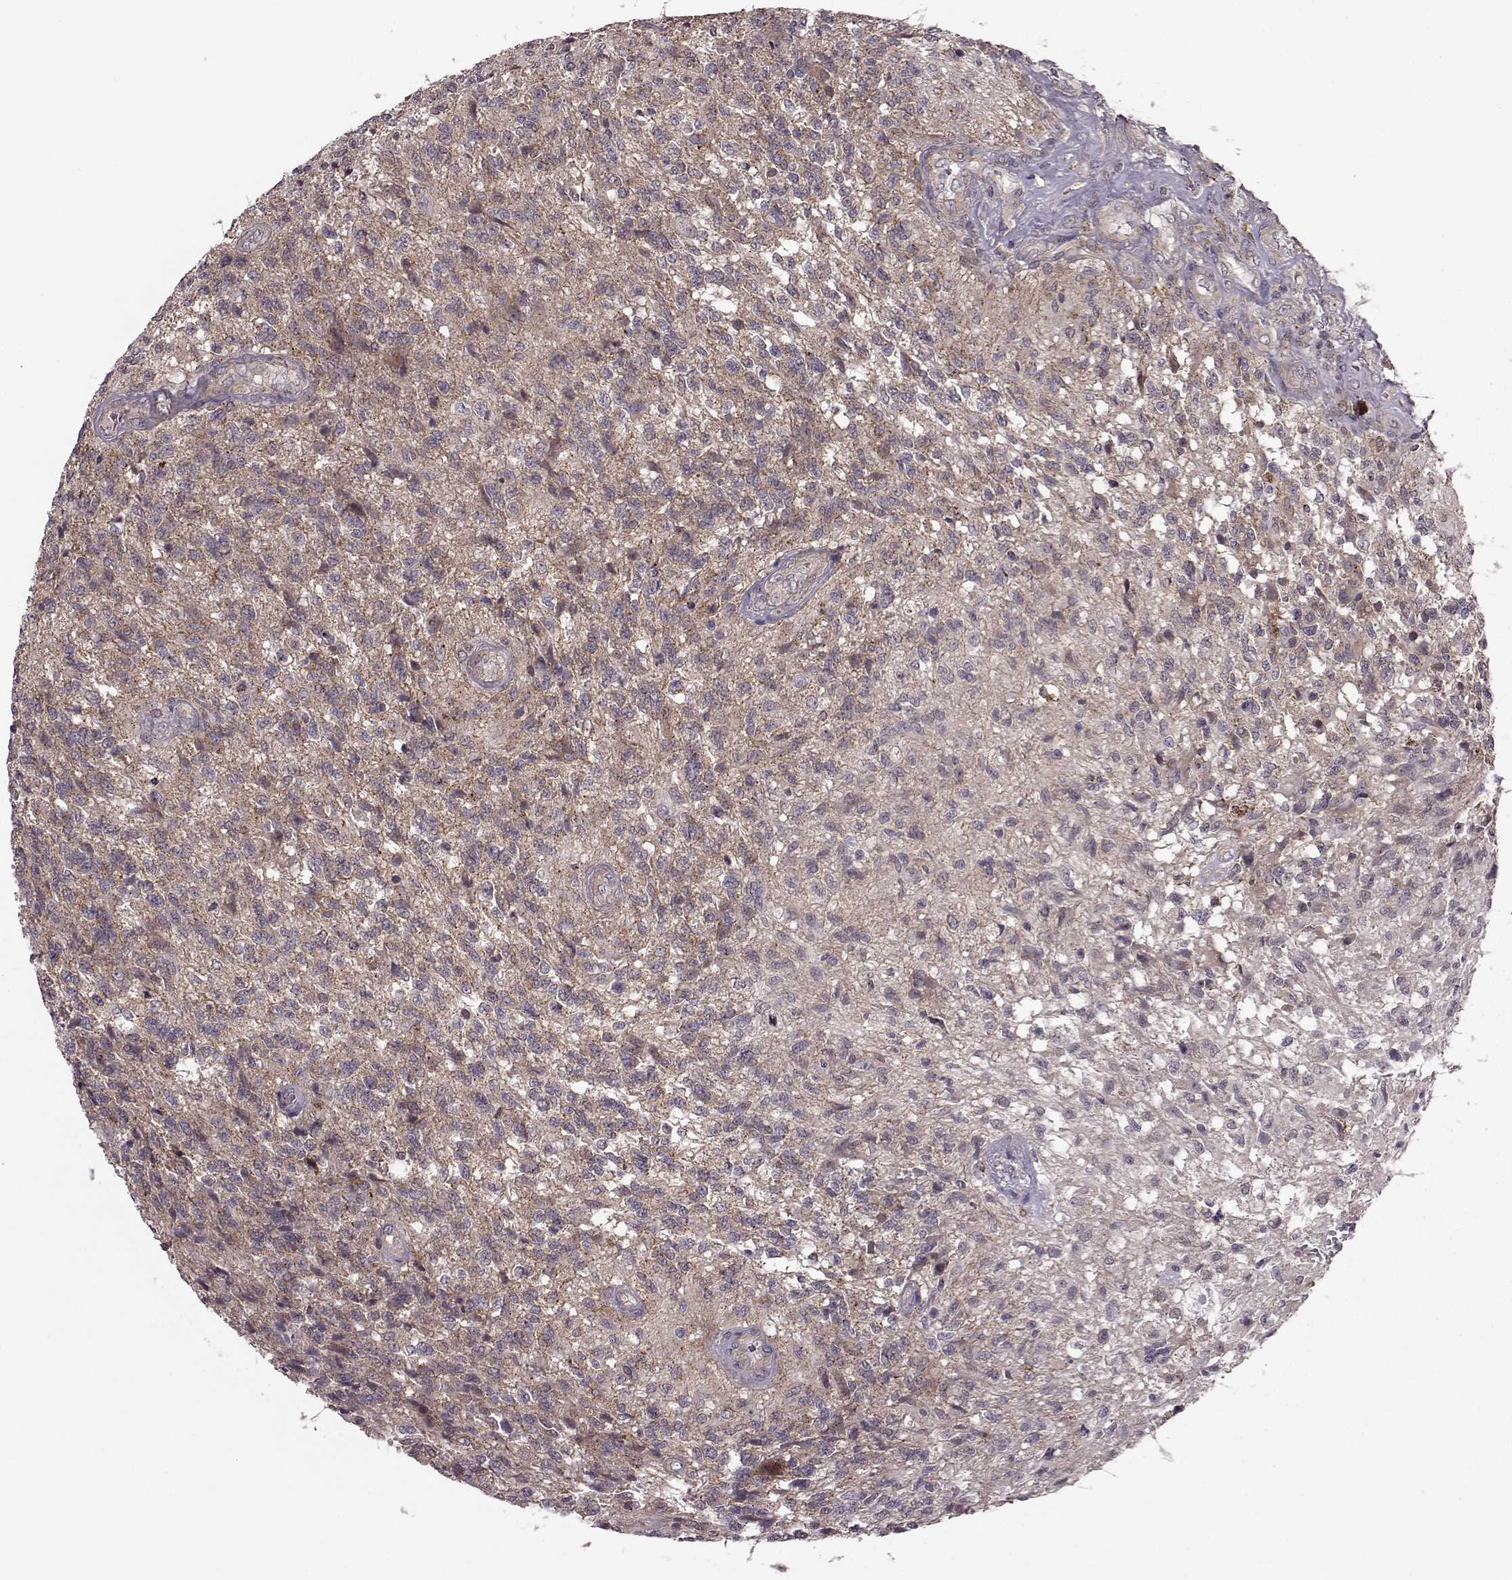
{"staining": {"intensity": "negative", "quantity": "none", "location": "none"}, "tissue": "glioma", "cell_type": "Tumor cells", "image_type": "cancer", "snomed": [{"axis": "morphology", "description": "Glioma, malignant, High grade"}, {"axis": "topography", "description": "Brain"}], "caption": "Immunohistochemistry (IHC) image of neoplastic tissue: malignant glioma (high-grade) stained with DAB demonstrates no significant protein expression in tumor cells. (Brightfield microscopy of DAB (3,3'-diaminobenzidine) immunohistochemistry (IHC) at high magnification).", "gene": "FNIP2", "patient": {"sex": "male", "age": 56}}